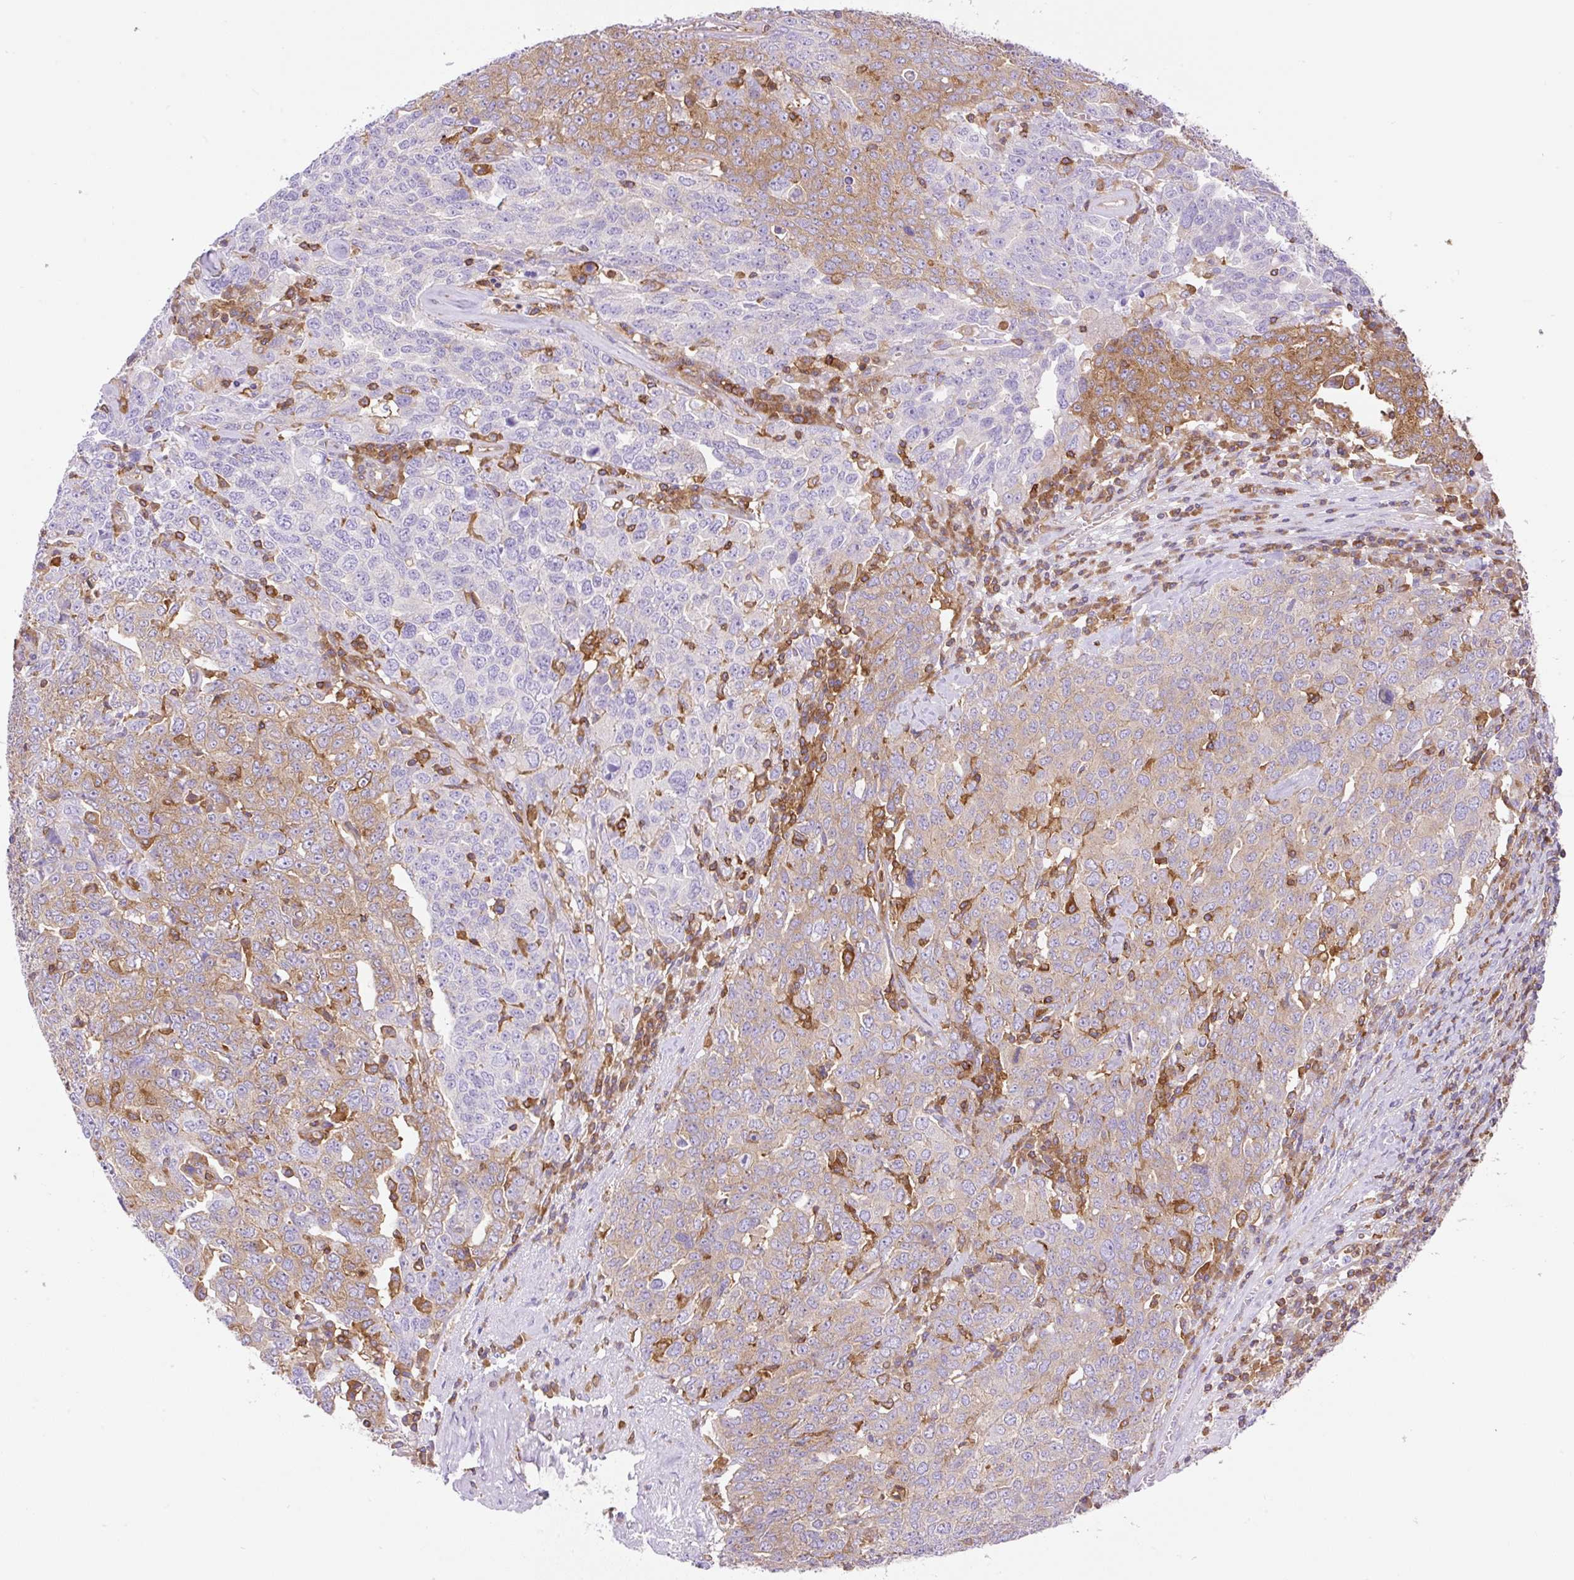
{"staining": {"intensity": "moderate", "quantity": "25%-75%", "location": "cytoplasmic/membranous"}, "tissue": "ovarian cancer", "cell_type": "Tumor cells", "image_type": "cancer", "snomed": [{"axis": "morphology", "description": "Carcinoma, endometroid"}, {"axis": "topography", "description": "Ovary"}], "caption": "Tumor cells exhibit medium levels of moderate cytoplasmic/membranous expression in about 25%-75% of cells in human ovarian cancer (endometroid carcinoma).", "gene": "DNM2", "patient": {"sex": "female", "age": 62}}